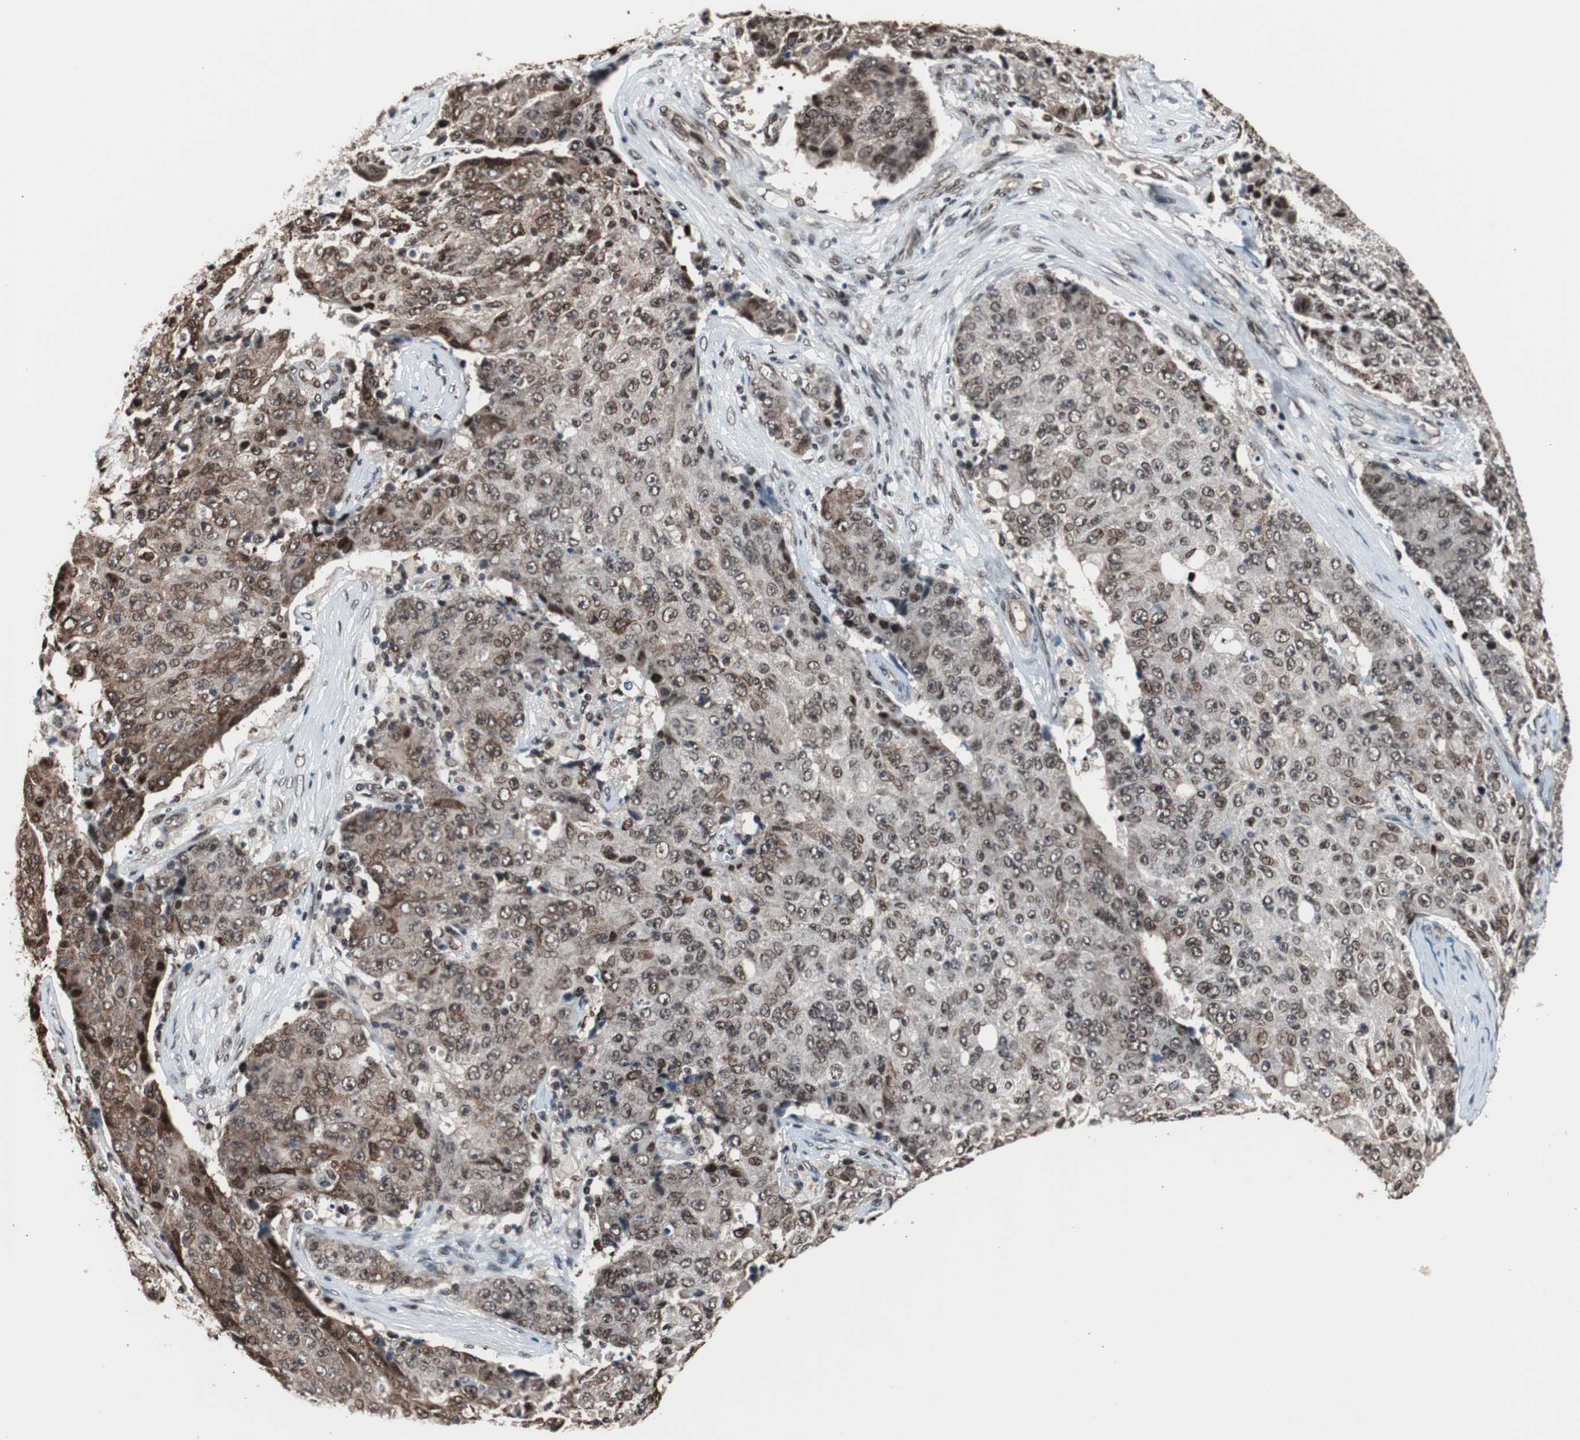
{"staining": {"intensity": "moderate", "quantity": ">75%", "location": "cytoplasmic/membranous,nuclear"}, "tissue": "ovarian cancer", "cell_type": "Tumor cells", "image_type": "cancer", "snomed": [{"axis": "morphology", "description": "Carcinoma, endometroid"}, {"axis": "topography", "description": "Ovary"}], "caption": "A brown stain shows moderate cytoplasmic/membranous and nuclear staining of a protein in ovarian endometroid carcinoma tumor cells.", "gene": "POGZ", "patient": {"sex": "female", "age": 42}}